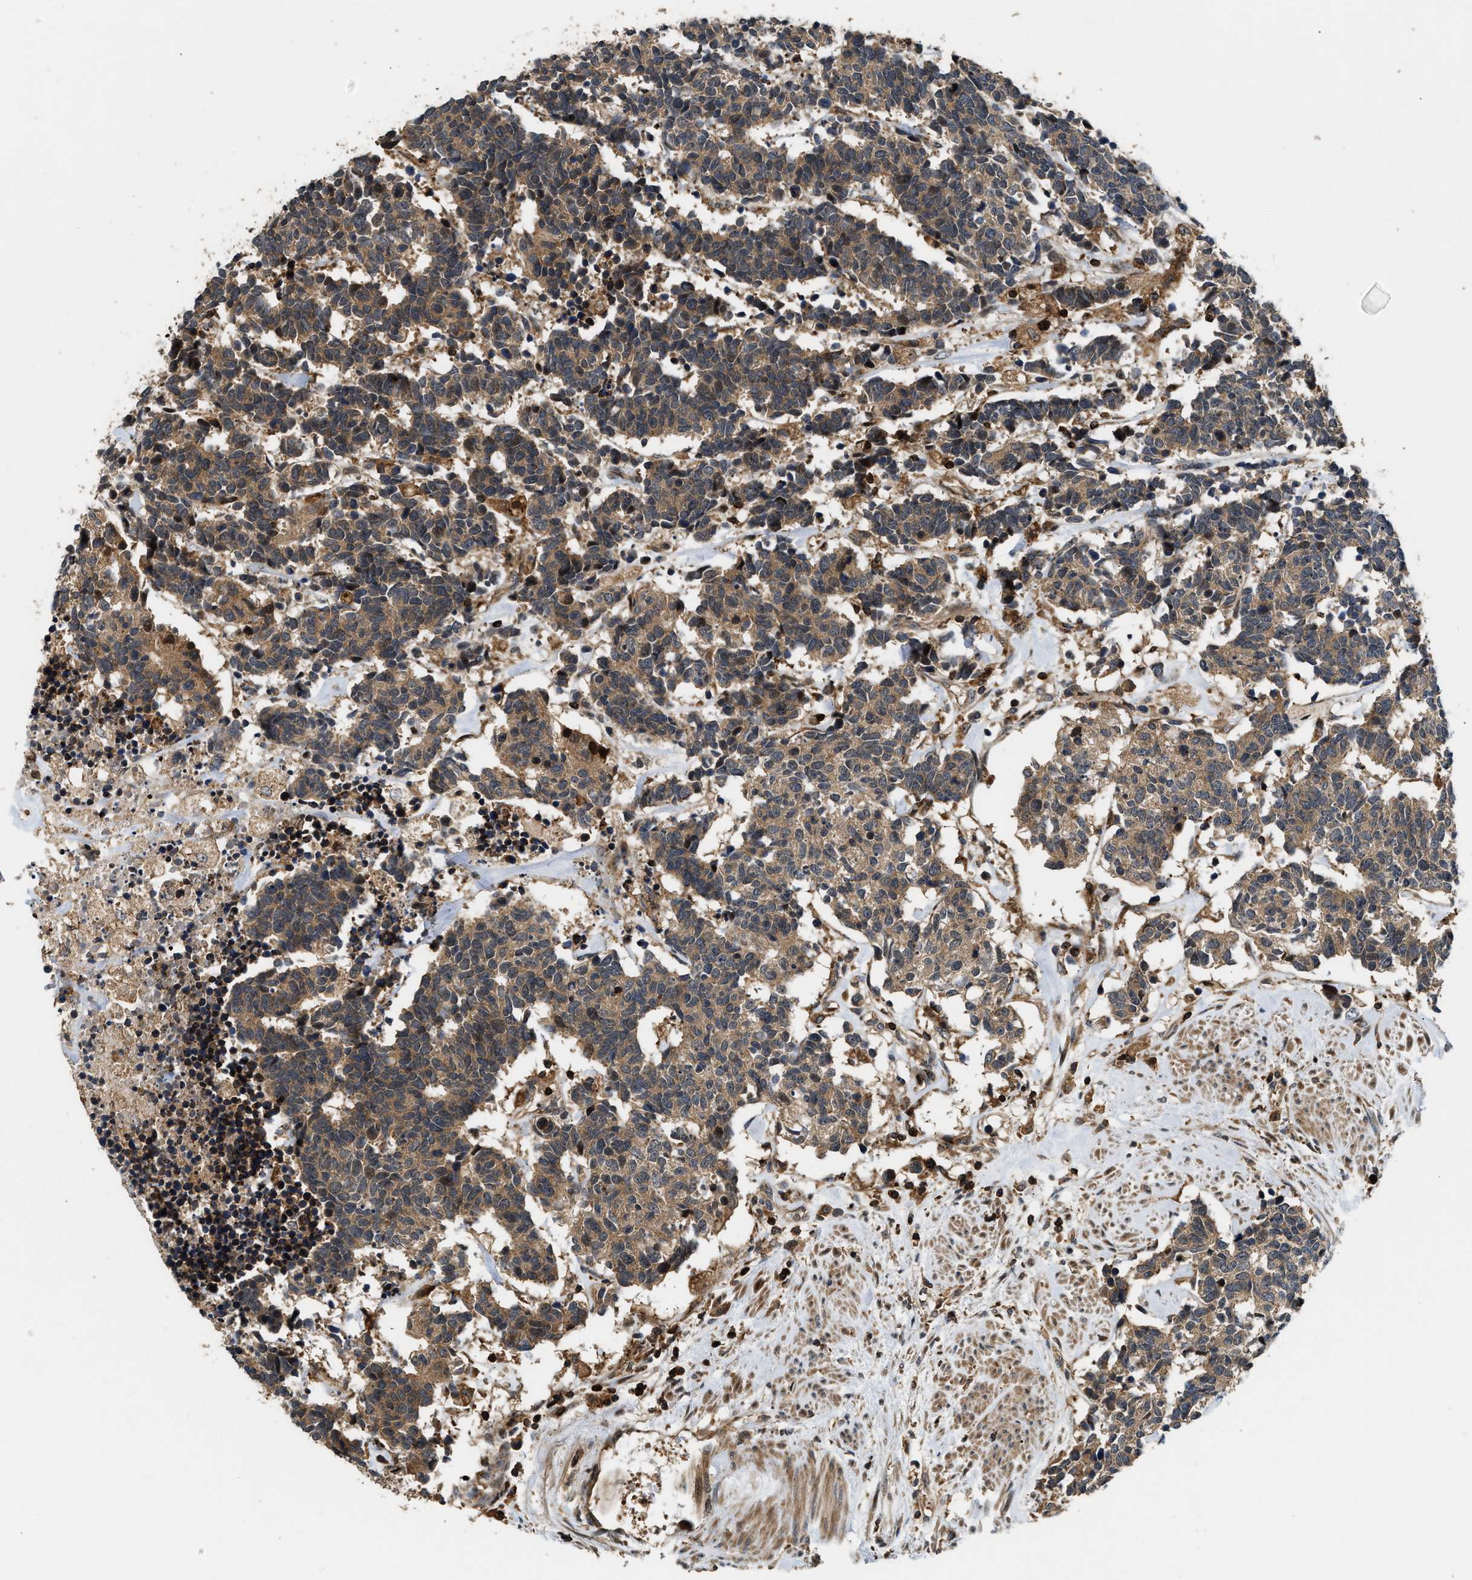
{"staining": {"intensity": "moderate", "quantity": ">75%", "location": "cytoplasmic/membranous"}, "tissue": "carcinoid", "cell_type": "Tumor cells", "image_type": "cancer", "snomed": [{"axis": "morphology", "description": "Carcinoma, NOS"}, {"axis": "morphology", "description": "Carcinoid, malignant, NOS"}, {"axis": "topography", "description": "Urinary bladder"}], "caption": "Immunohistochemistry micrograph of human malignant carcinoid stained for a protein (brown), which reveals medium levels of moderate cytoplasmic/membranous expression in approximately >75% of tumor cells.", "gene": "SNX5", "patient": {"sex": "male", "age": 57}}